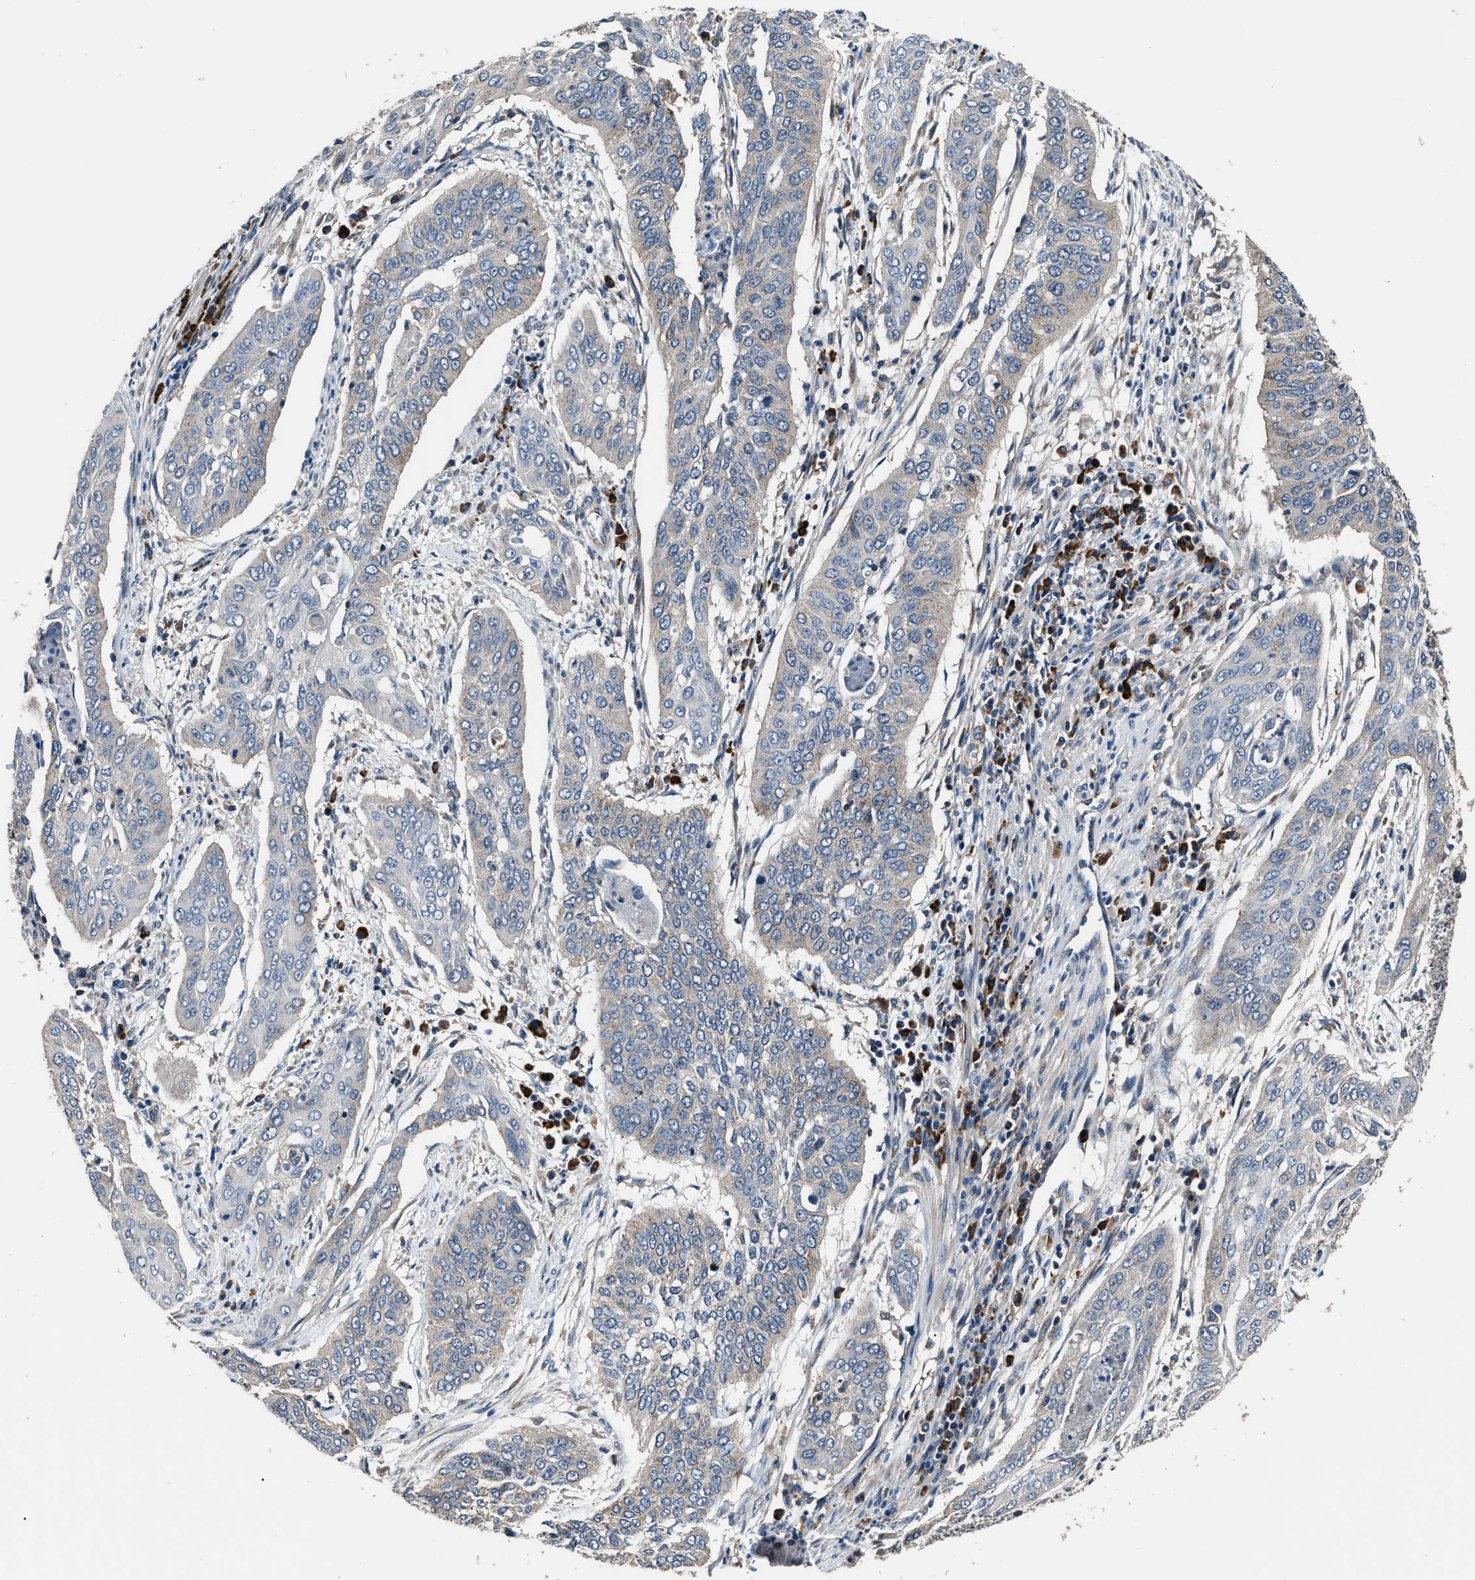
{"staining": {"intensity": "negative", "quantity": "none", "location": "none"}, "tissue": "cervical cancer", "cell_type": "Tumor cells", "image_type": "cancer", "snomed": [{"axis": "morphology", "description": "Squamous cell carcinoma, NOS"}, {"axis": "topography", "description": "Cervix"}], "caption": "A high-resolution image shows immunohistochemistry staining of squamous cell carcinoma (cervical), which exhibits no significant expression in tumor cells.", "gene": "IMPDH2", "patient": {"sex": "female", "age": 39}}